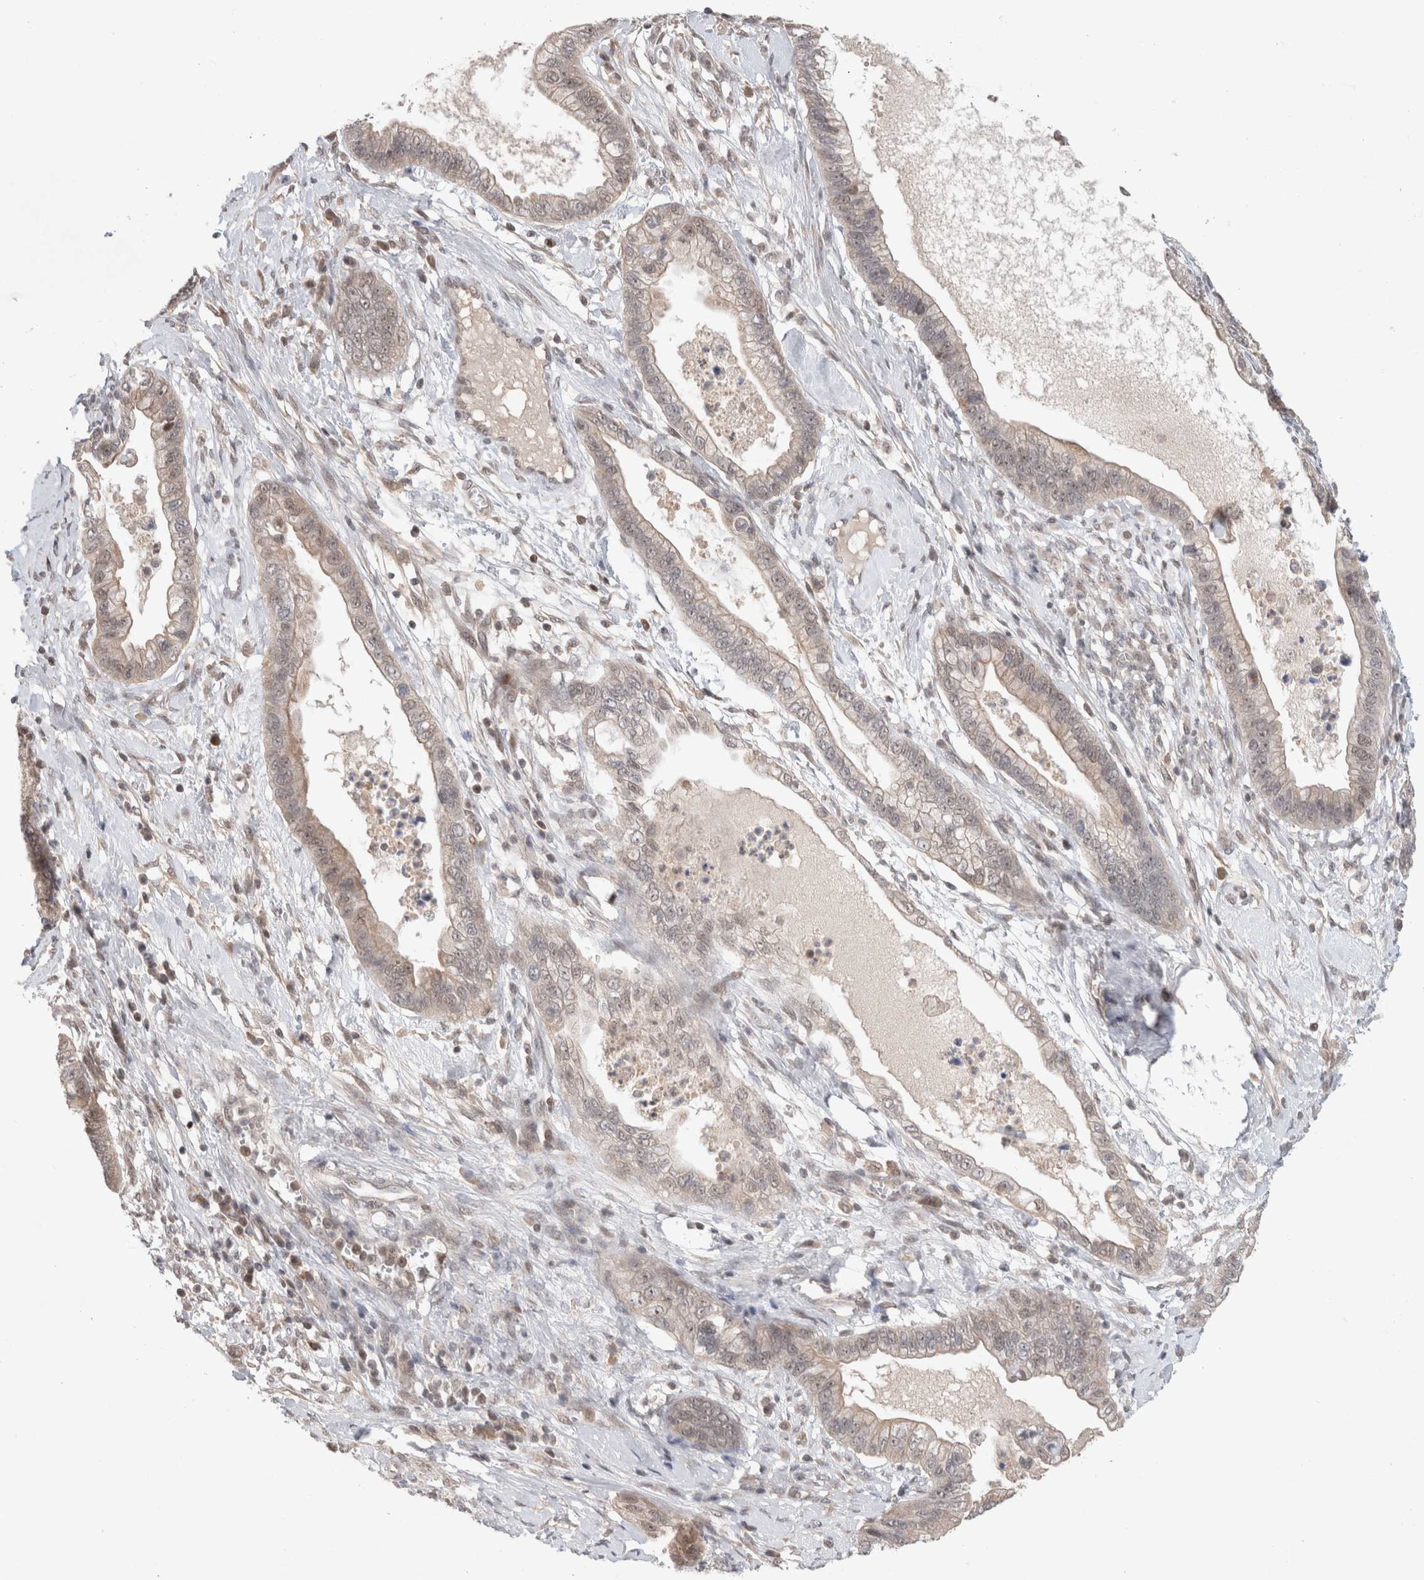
{"staining": {"intensity": "weak", "quantity": "<25%", "location": "nuclear"}, "tissue": "cervical cancer", "cell_type": "Tumor cells", "image_type": "cancer", "snomed": [{"axis": "morphology", "description": "Adenocarcinoma, NOS"}, {"axis": "topography", "description": "Cervix"}], "caption": "The histopathology image reveals no staining of tumor cells in cervical cancer.", "gene": "SYDE2", "patient": {"sex": "female", "age": 44}}